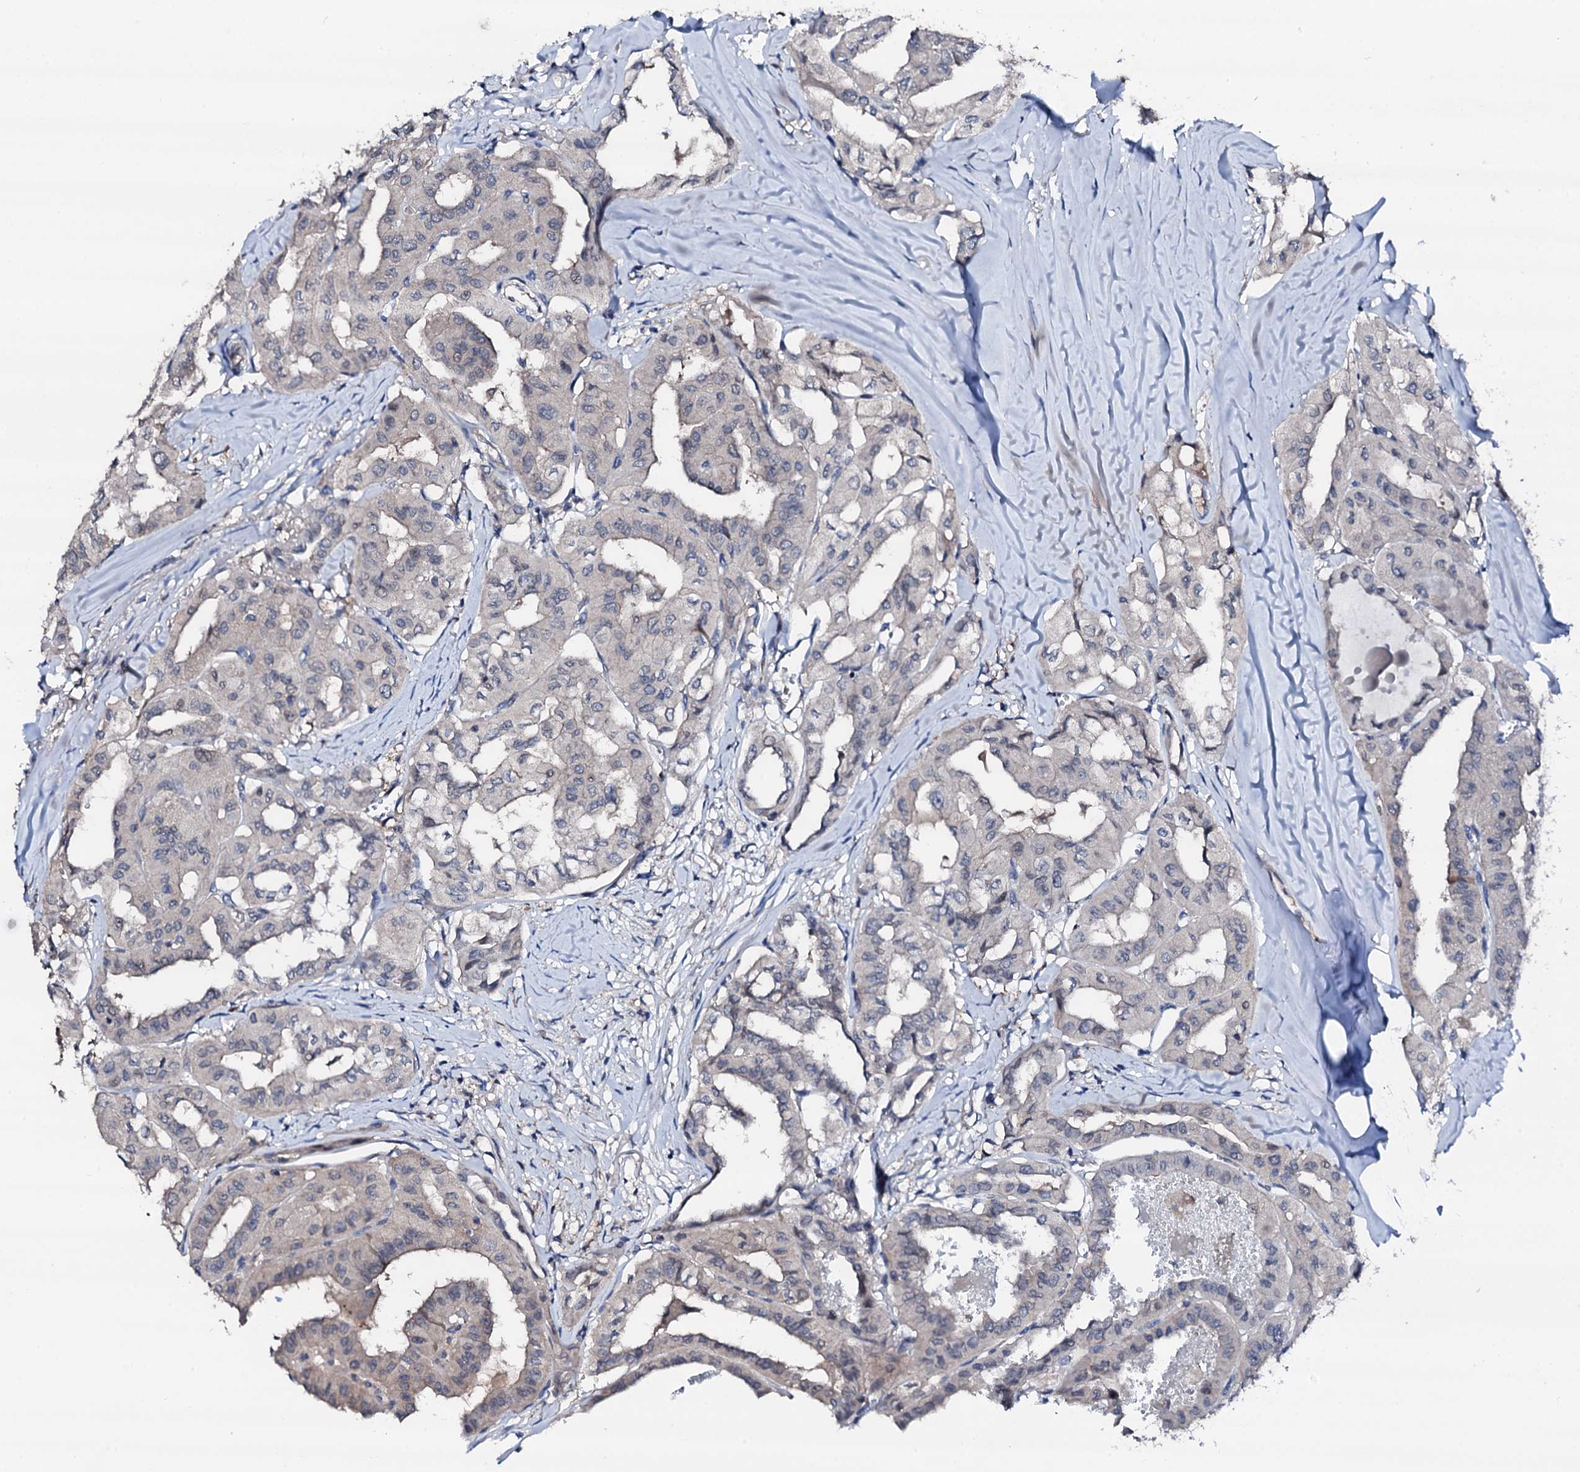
{"staining": {"intensity": "negative", "quantity": "none", "location": "none"}, "tissue": "thyroid cancer", "cell_type": "Tumor cells", "image_type": "cancer", "snomed": [{"axis": "morphology", "description": "Papillary adenocarcinoma, NOS"}, {"axis": "topography", "description": "Thyroid gland"}], "caption": "Papillary adenocarcinoma (thyroid) stained for a protein using IHC shows no staining tumor cells.", "gene": "TRAFD1", "patient": {"sex": "female", "age": 59}}